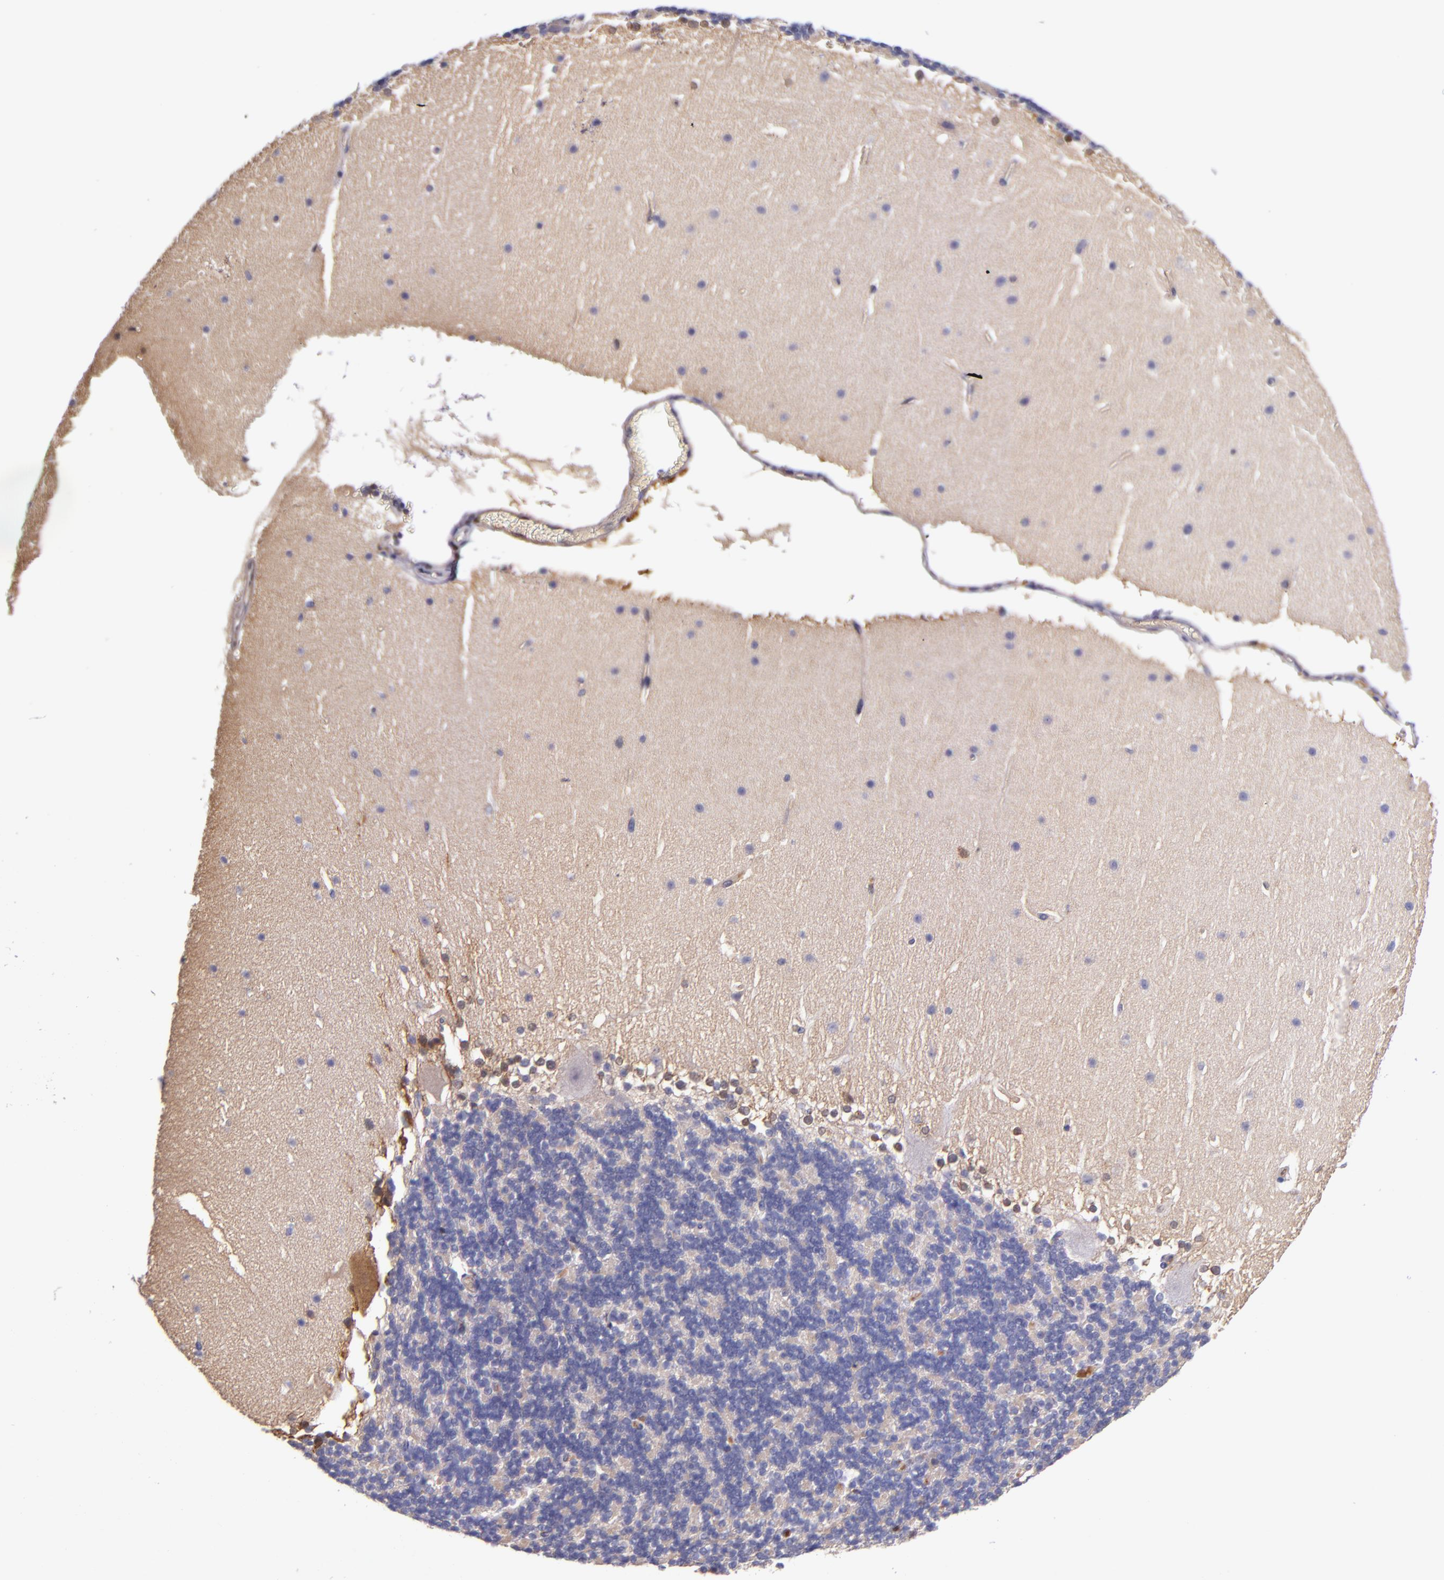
{"staining": {"intensity": "moderate", "quantity": "<25%", "location": "cytoplasmic/membranous"}, "tissue": "cerebellum", "cell_type": "Cells in granular layer", "image_type": "normal", "snomed": [{"axis": "morphology", "description": "Normal tissue, NOS"}, {"axis": "topography", "description": "Cerebellum"}], "caption": "Cells in granular layer show low levels of moderate cytoplasmic/membranous expression in approximately <25% of cells in benign cerebellum. Nuclei are stained in blue.", "gene": "CLEC3B", "patient": {"sex": "female", "age": 19}}